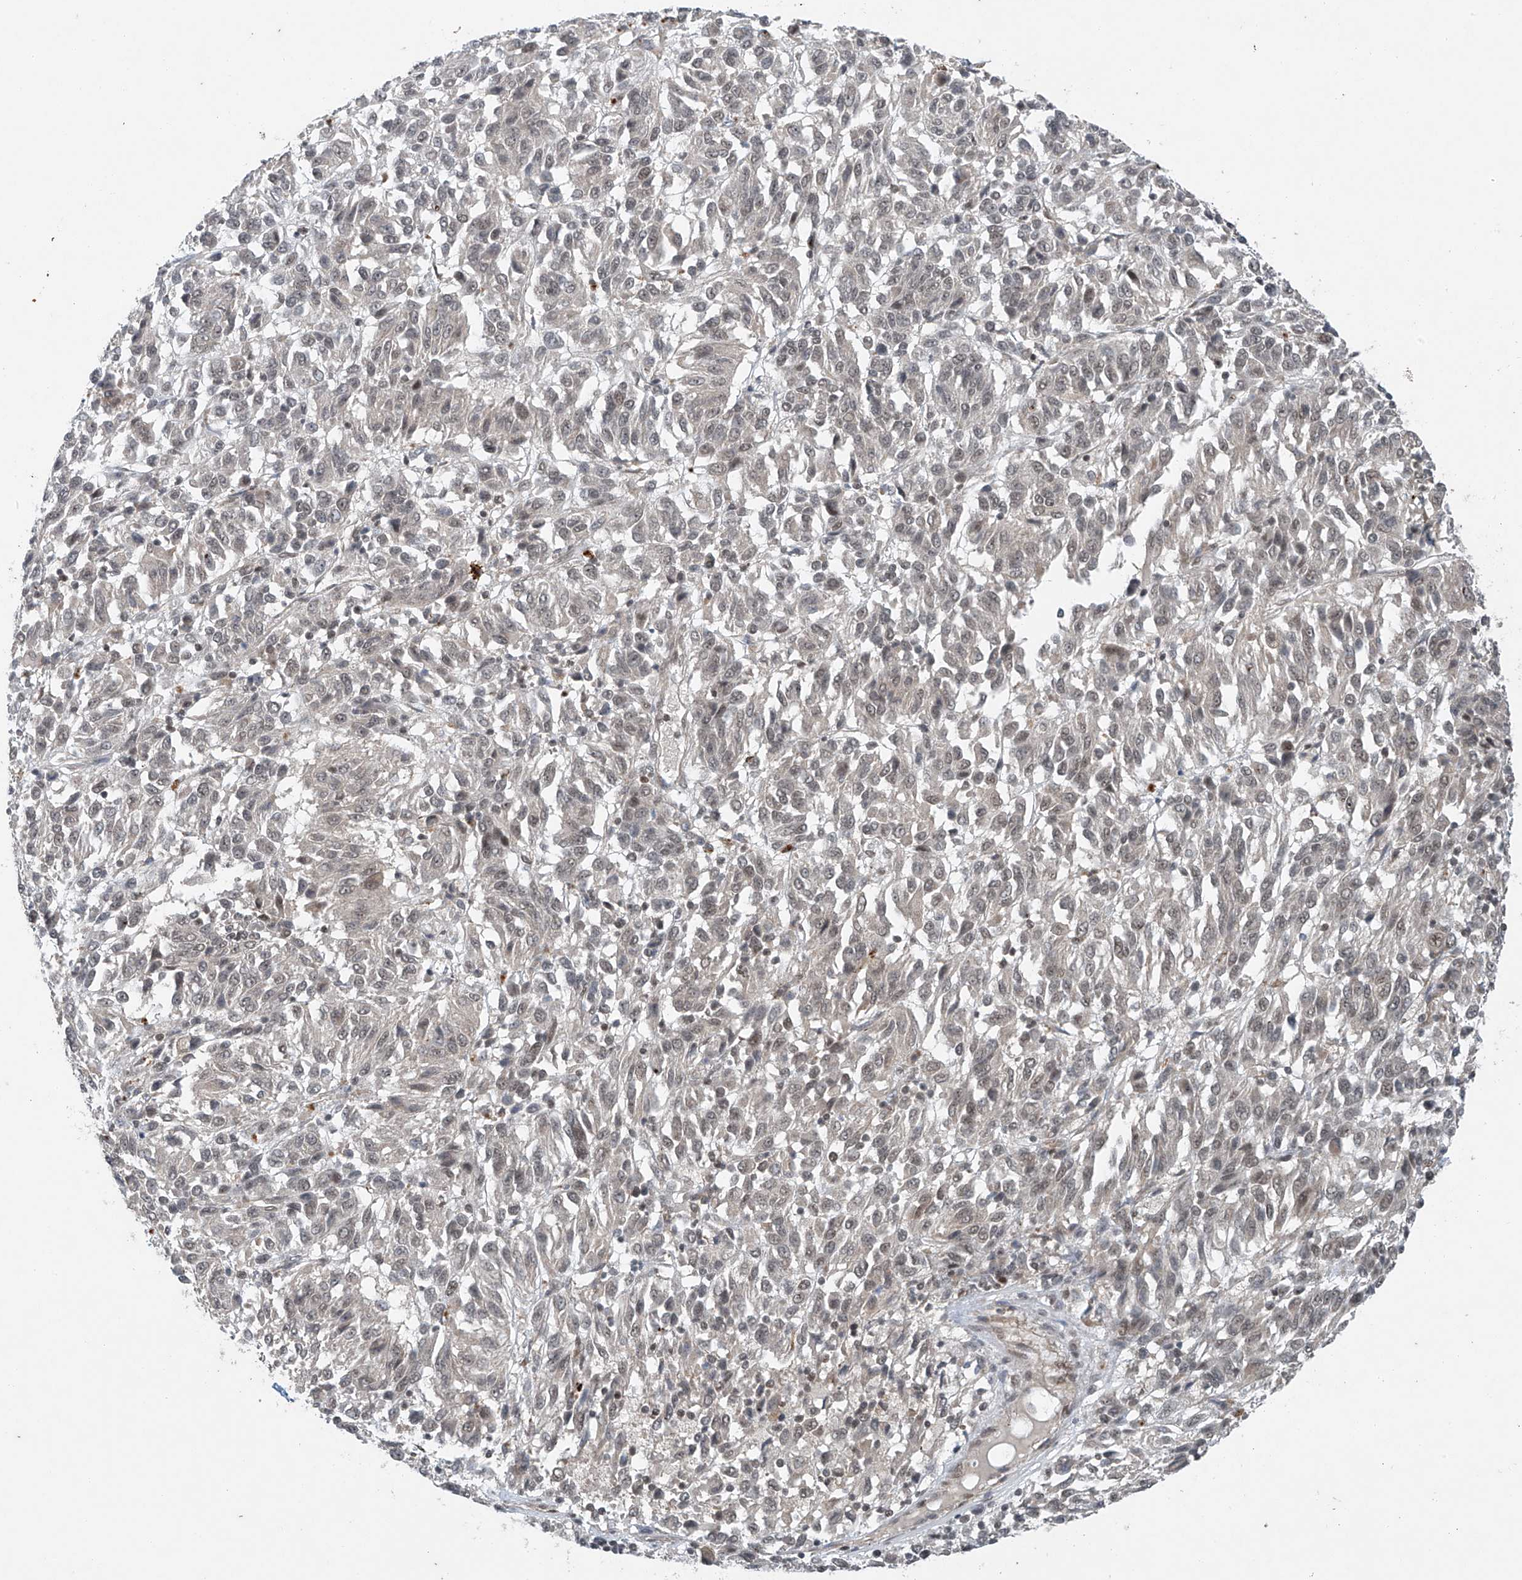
{"staining": {"intensity": "weak", "quantity": "<25%", "location": "nuclear"}, "tissue": "melanoma", "cell_type": "Tumor cells", "image_type": "cancer", "snomed": [{"axis": "morphology", "description": "Malignant melanoma, NOS"}, {"axis": "topography", "description": "Skin"}], "caption": "This is a image of immunohistochemistry (IHC) staining of melanoma, which shows no staining in tumor cells.", "gene": "TAF8", "patient": {"sex": "female", "age": 82}}